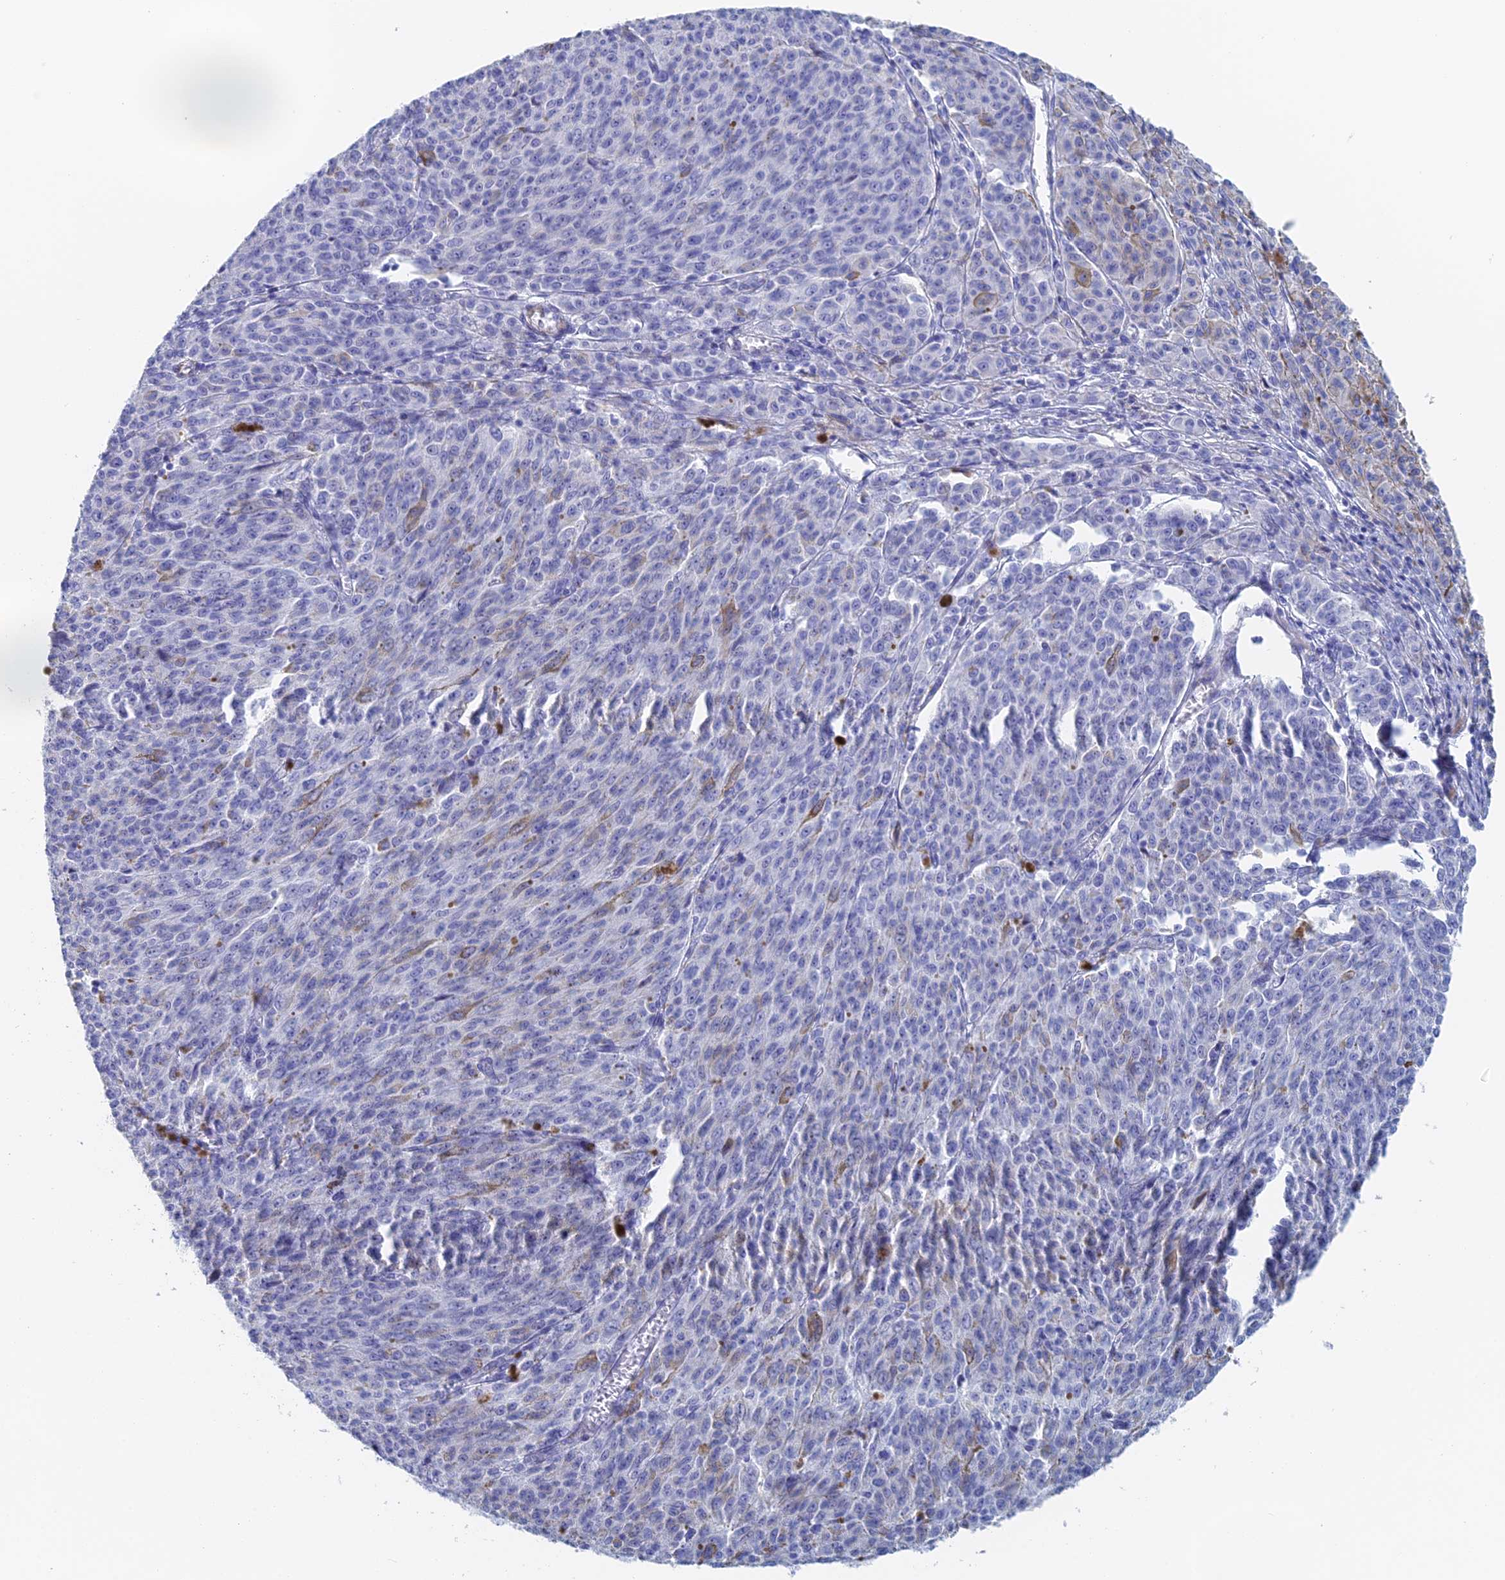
{"staining": {"intensity": "negative", "quantity": "none", "location": "none"}, "tissue": "melanoma", "cell_type": "Tumor cells", "image_type": "cancer", "snomed": [{"axis": "morphology", "description": "Malignant melanoma, NOS"}, {"axis": "topography", "description": "Skin"}], "caption": "Micrograph shows no significant protein staining in tumor cells of melanoma.", "gene": "KCNK18", "patient": {"sex": "female", "age": 52}}